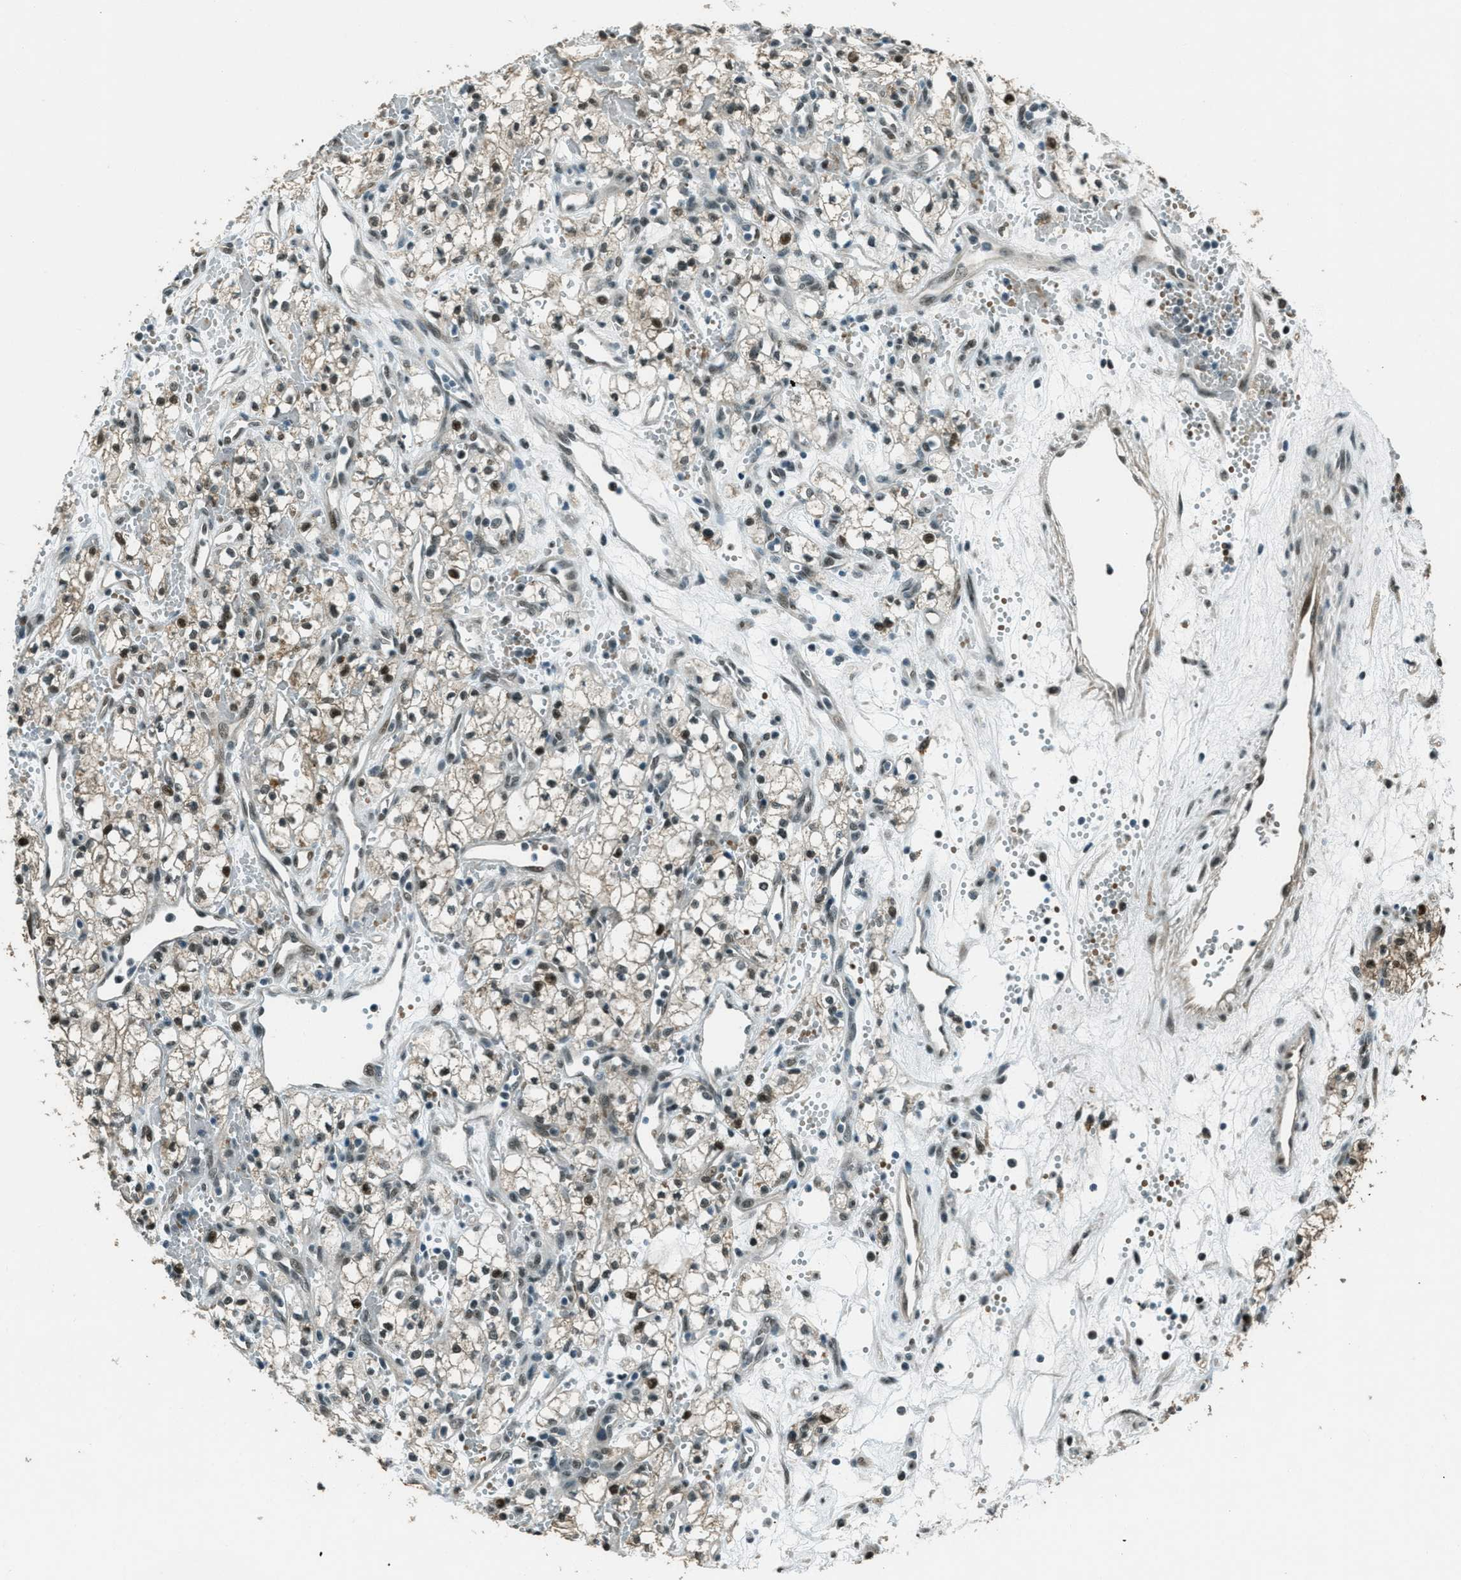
{"staining": {"intensity": "weak", "quantity": "25%-75%", "location": "cytoplasmic/membranous"}, "tissue": "renal cancer", "cell_type": "Tumor cells", "image_type": "cancer", "snomed": [{"axis": "morphology", "description": "Adenocarcinoma, NOS"}, {"axis": "topography", "description": "Kidney"}], "caption": "Brown immunohistochemical staining in human renal cancer (adenocarcinoma) reveals weak cytoplasmic/membranous expression in approximately 25%-75% of tumor cells. The protein of interest is shown in brown color, while the nuclei are stained blue.", "gene": "TARDBP", "patient": {"sex": "male", "age": 59}}